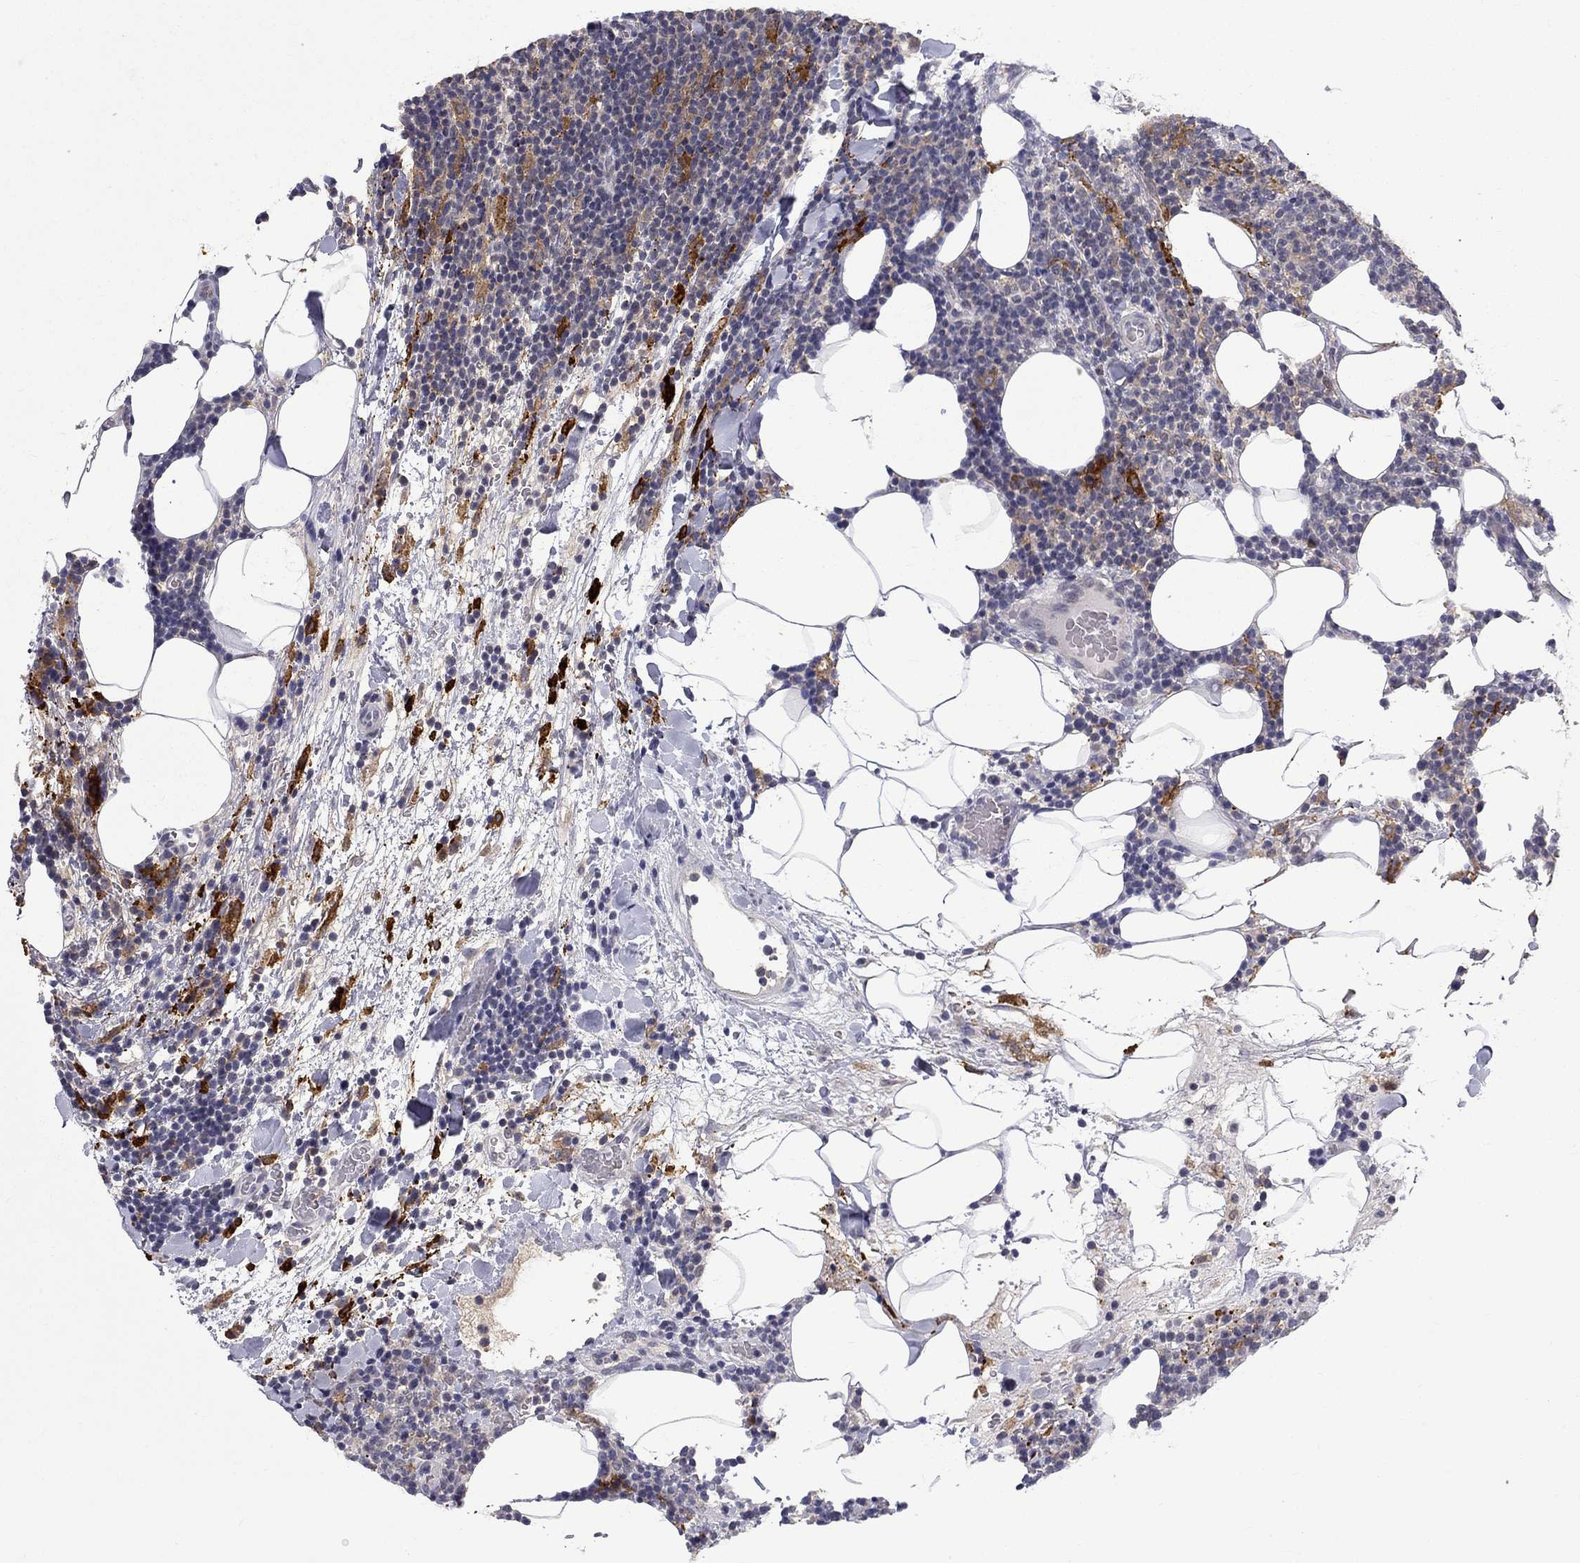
{"staining": {"intensity": "strong", "quantity": "<25%", "location": "cytoplasmic/membranous"}, "tissue": "lymphoma", "cell_type": "Tumor cells", "image_type": "cancer", "snomed": [{"axis": "morphology", "description": "Malignant lymphoma, non-Hodgkin's type, High grade"}, {"axis": "topography", "description": "Lymph node"}], "caption": "Lymphoma stained with immunohistochemistry (IHC) displays strong cytoplasmic/membranous staining in approximately <25% of tumor cells.", "gene": "PCBP3", "patient": {"sex": "male", "age": 61}}